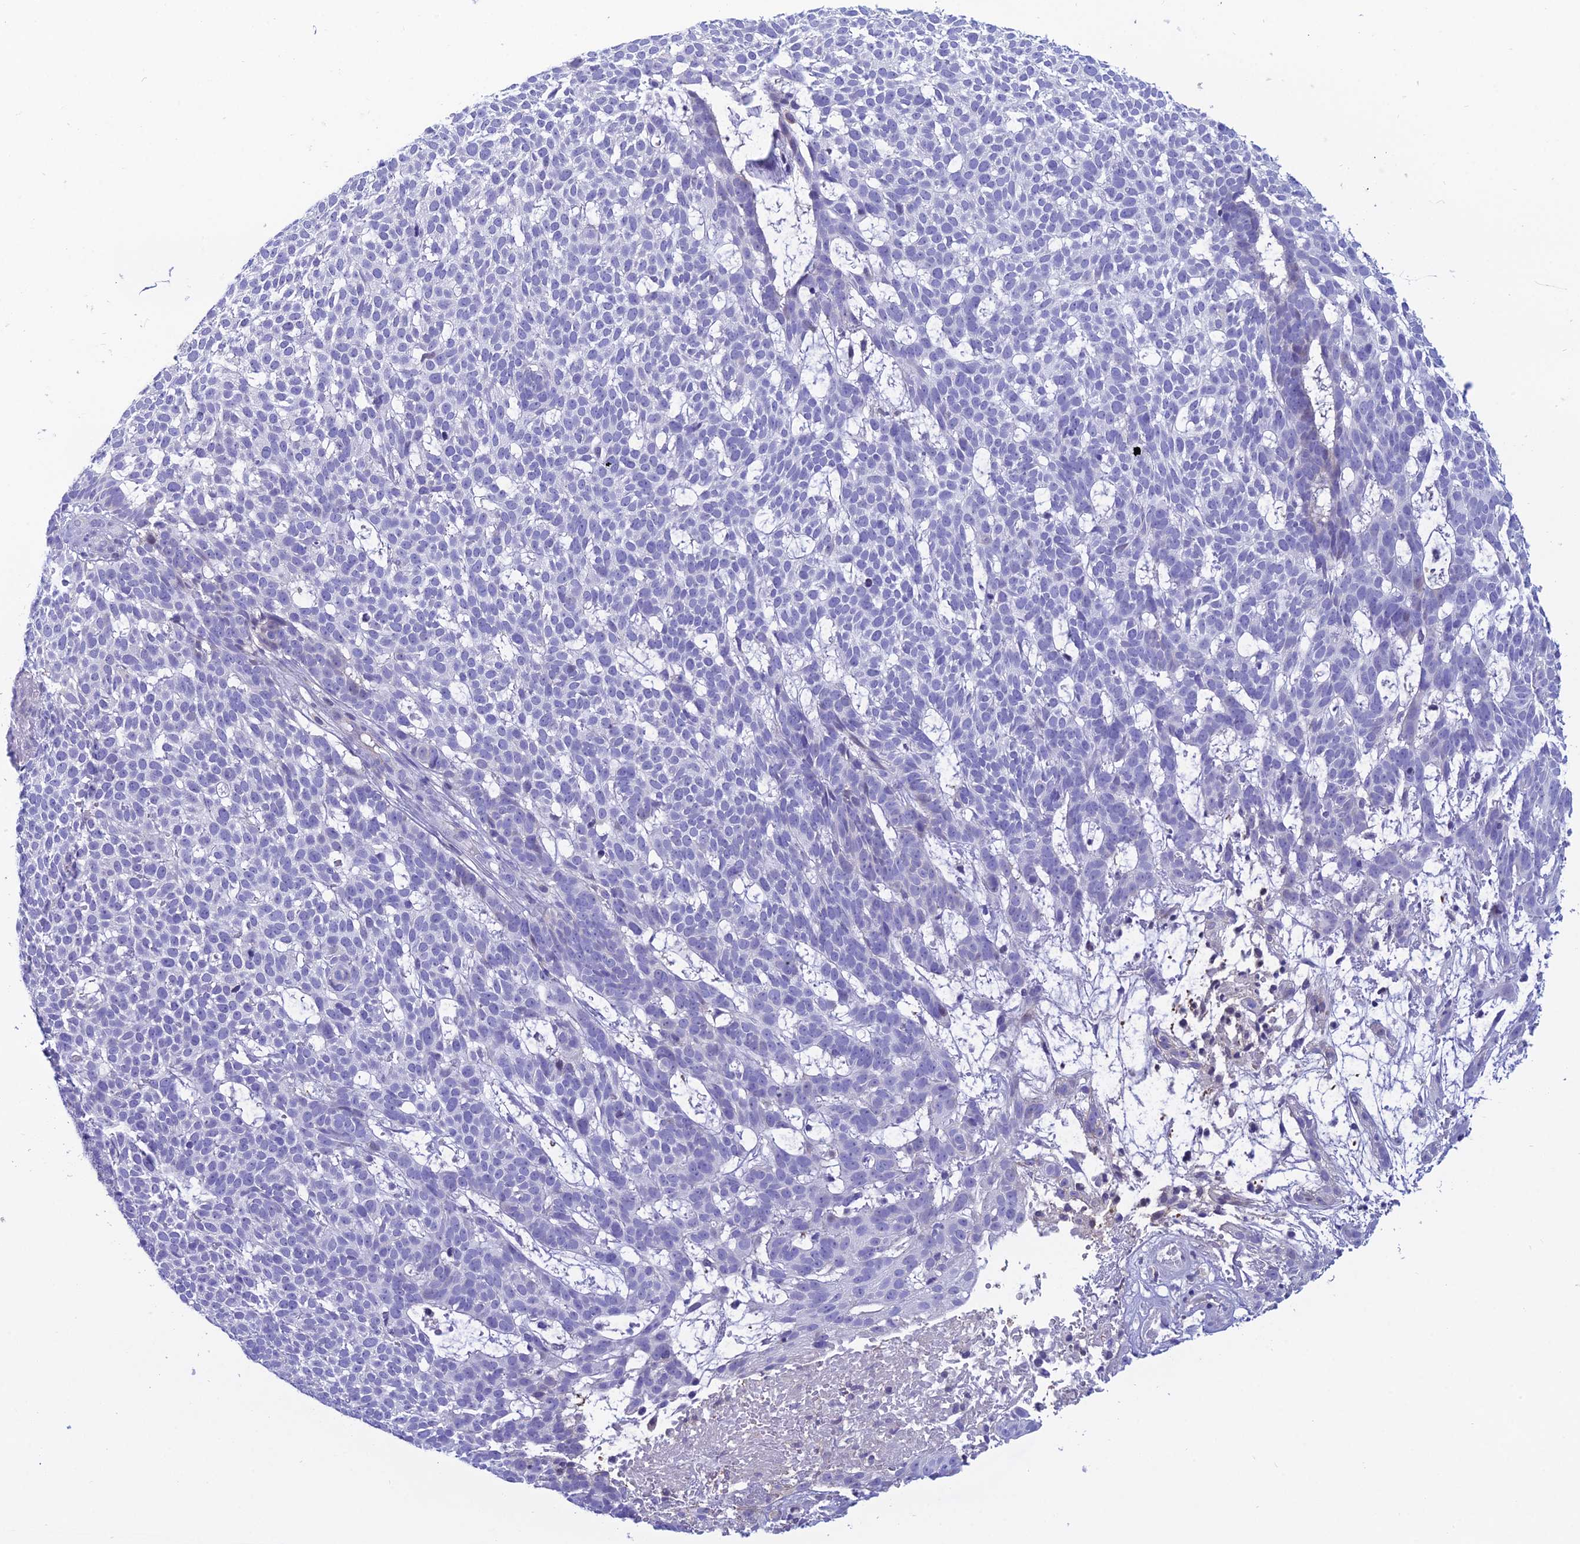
{"staining": {"intensity": "negative", "quantity": "none", "location": "none"}, "tissue": "skin cancer", "cell_type": "Tumor cells", "image_type": "cancer", "snomed": [{"axis": "morphology", "description": "Basal cell carcinoma"}, {"axis": "topography", "description": "Skin"}], "caption": "Basal cell carcinoma (skin) stained for a protein using immunohistochemistry (IHC) displays no expression tumor cells.", "gene": "CRB2", "patient": {"sex": "female", "age": 78}}